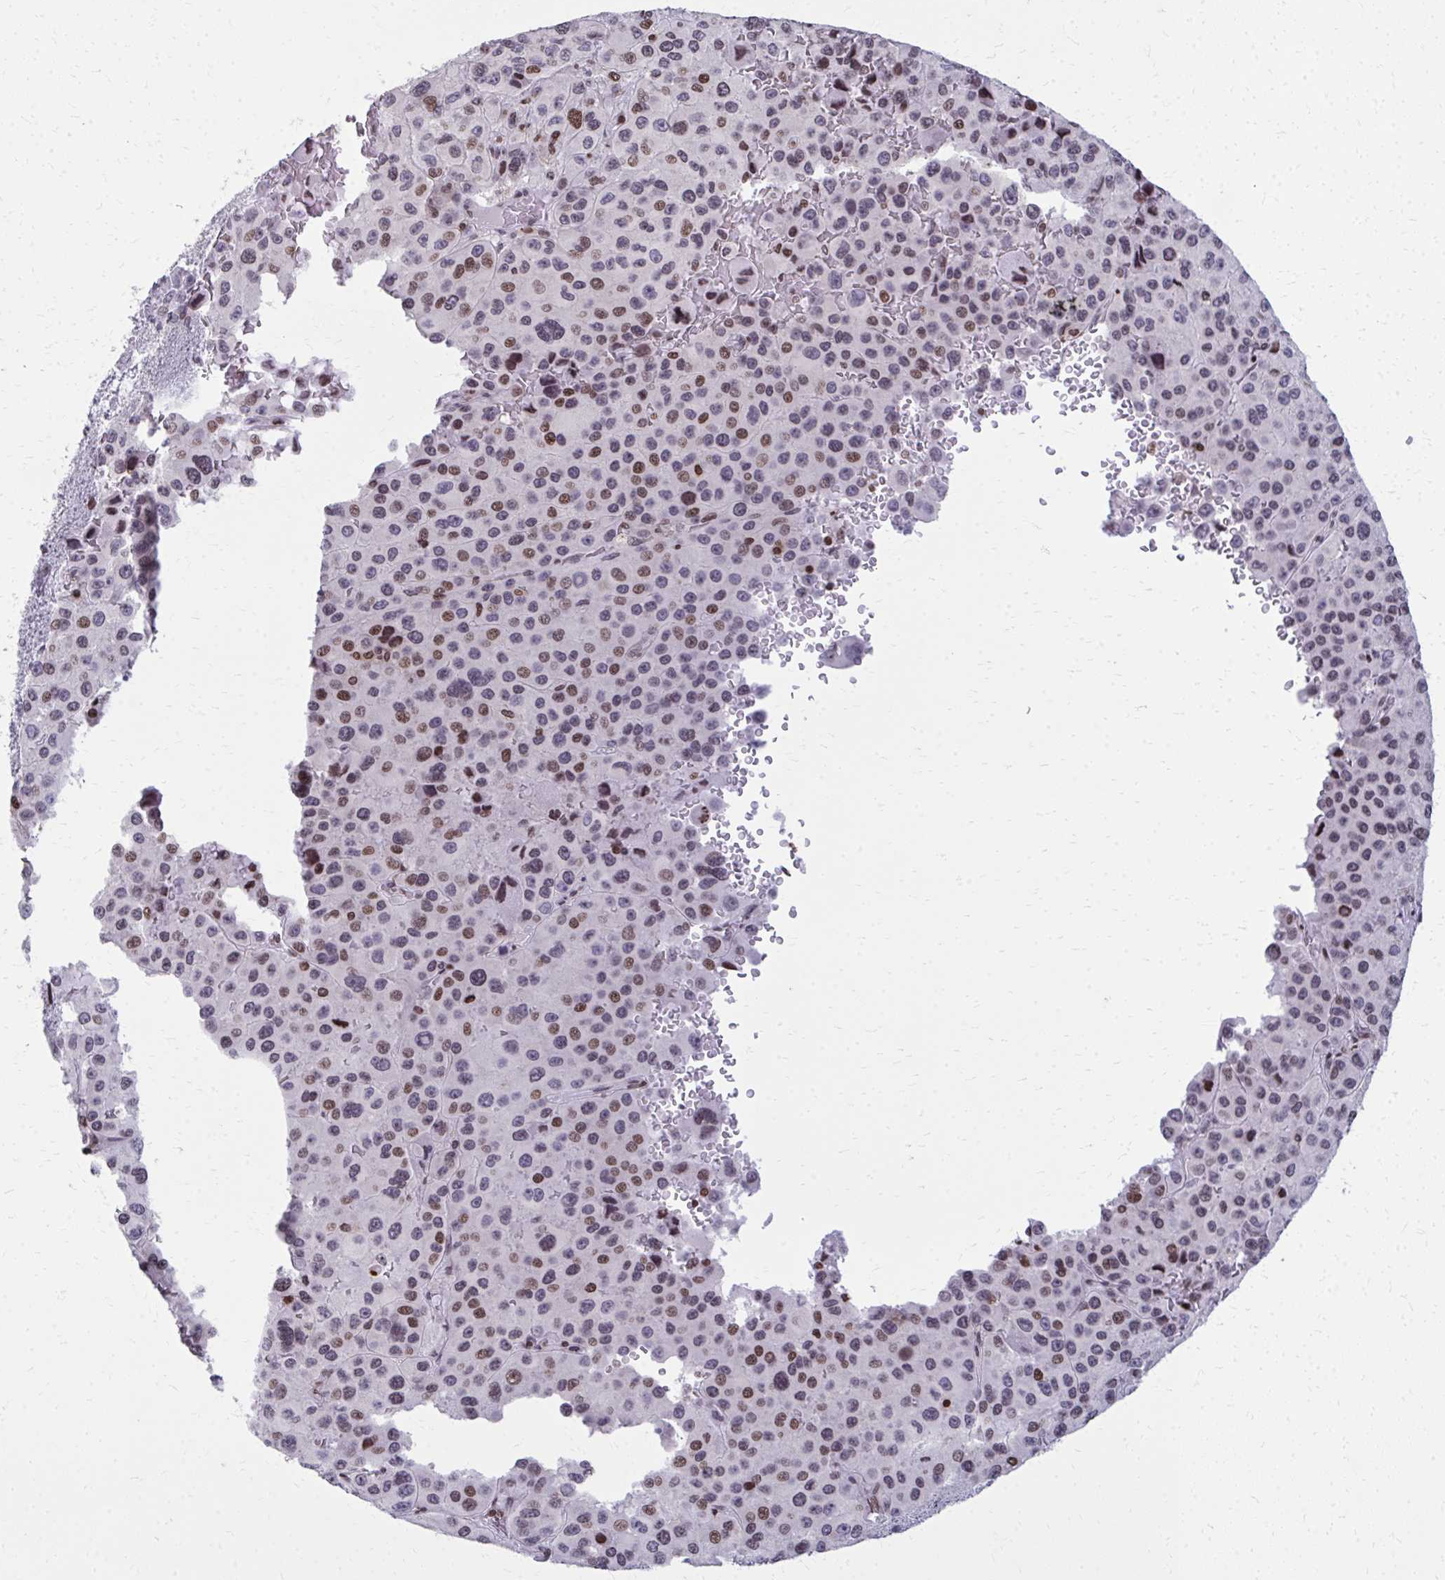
{"staining": {"intensity": "moderate", "quantity": "25%-75%", "location": "nuclear"}, "tissue": "melanoma", "cell_type": "Tumor cells", "image_type": "cancer", "snomed": [{"axis": "morphology", "description": "Malignant melanoma, Metastatic site"}, {"axis": "topography", "description": "Lymph node"}], "caption": "Immunohistochemical staining of melanoma shows moderate nuclear protein positivity in approximately 25%-75% of tumor cells.", "gene": "AP5M1", "patient": {"sex": "female", "age": 65}}